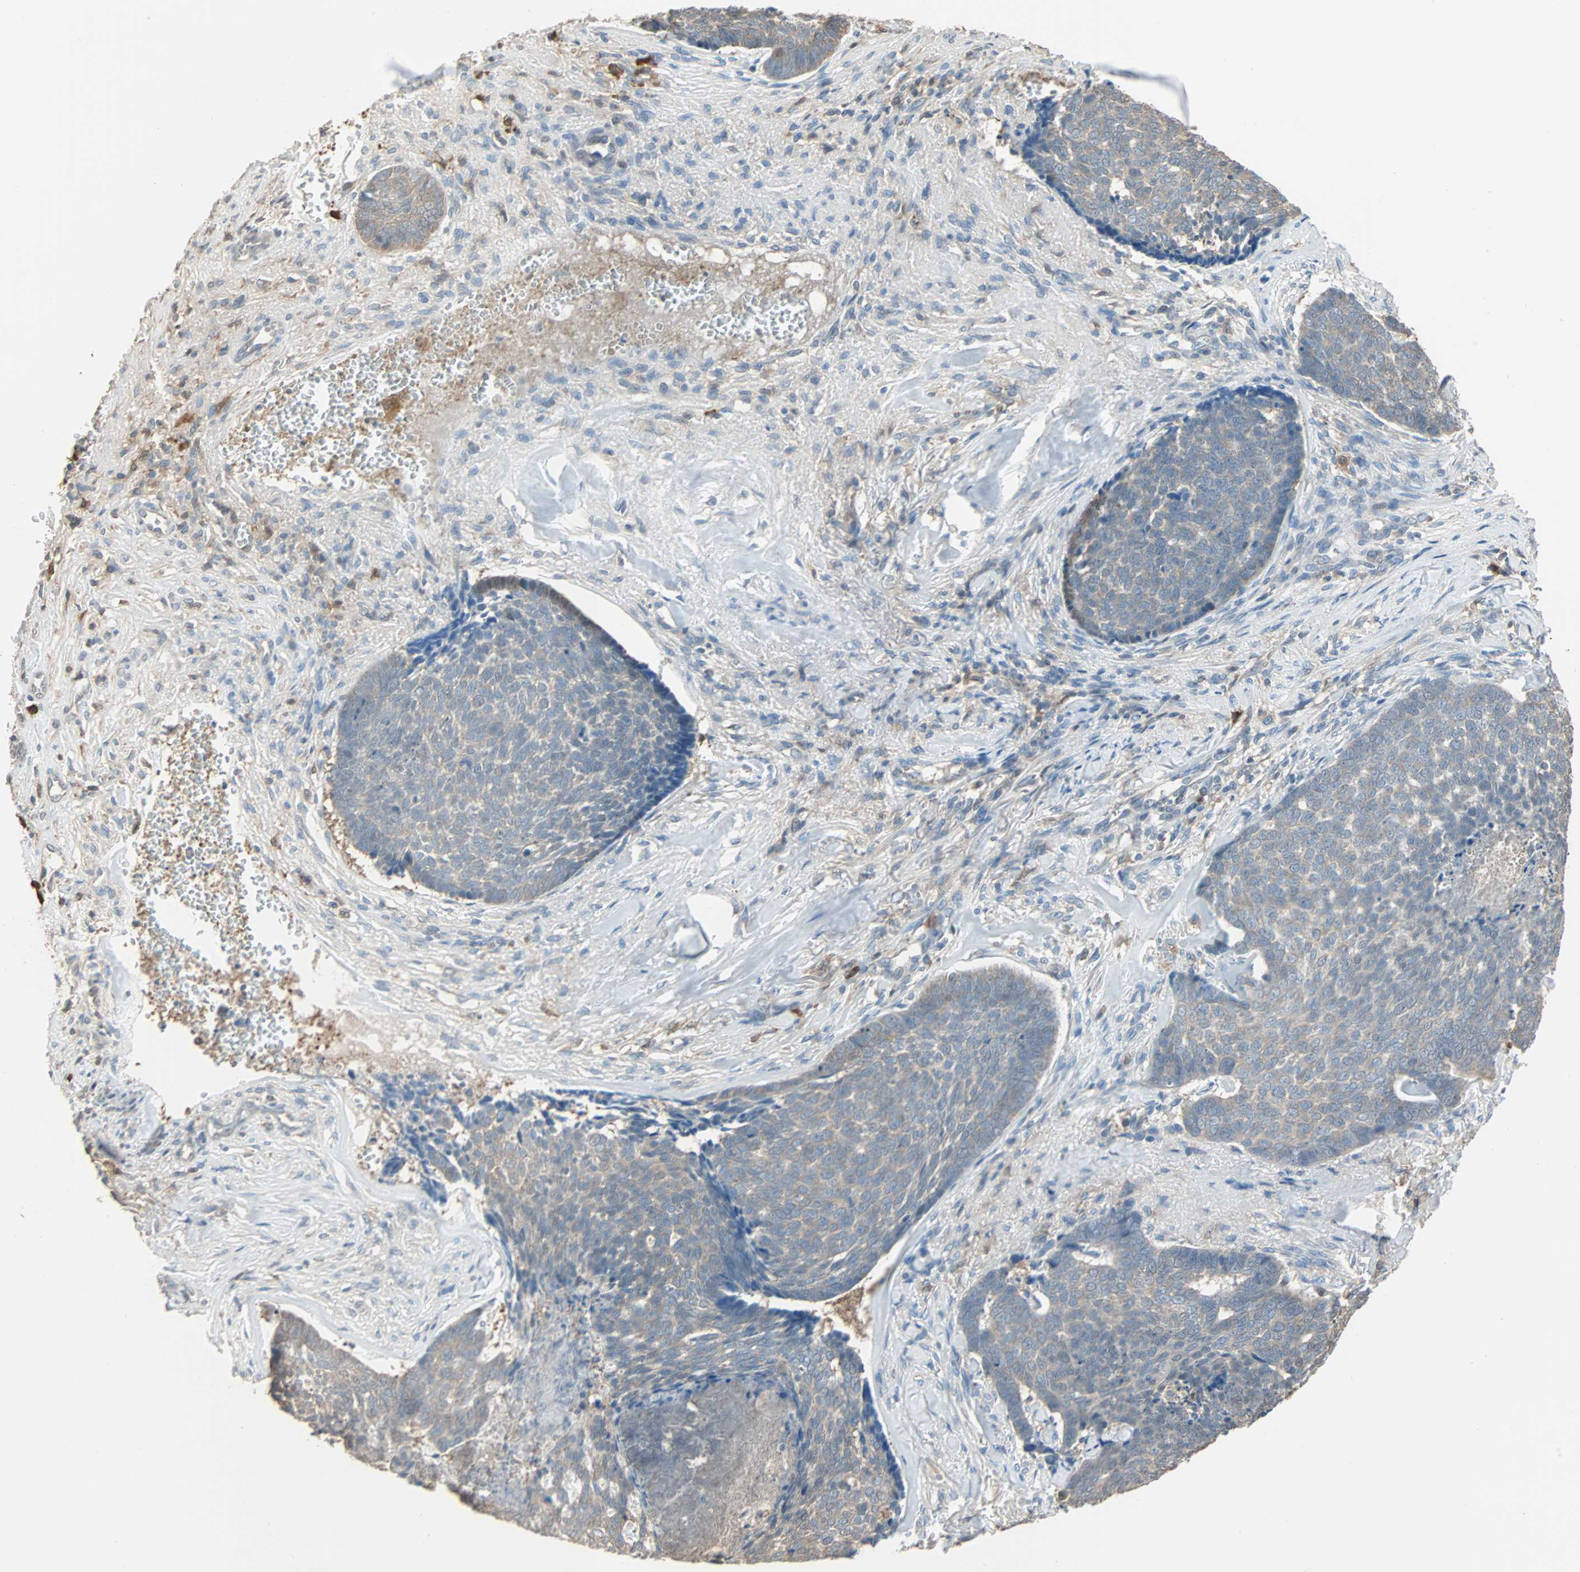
{"staining": {"intensity": "weak", "quantity": "25%-75%", "location": "cytoplasmic/membranous"}, "tissue": "skin cancer", "cell_type": "Tumor cells", "image_type": "cancer", "snomed": [{"axis": "morphology", "description": "Basal cell carcinoma"}, {"axis": "topography", "description": "Skin"}], "caption": "The photomicrograph reveals a brown stain indicating the presence of a protein in the cytoplasmic/membranous of tumor cells in skin cancer (basal cell carcinoma).", "gene": "PRDX1", "patient": {"sex": "male", "age": 84}}